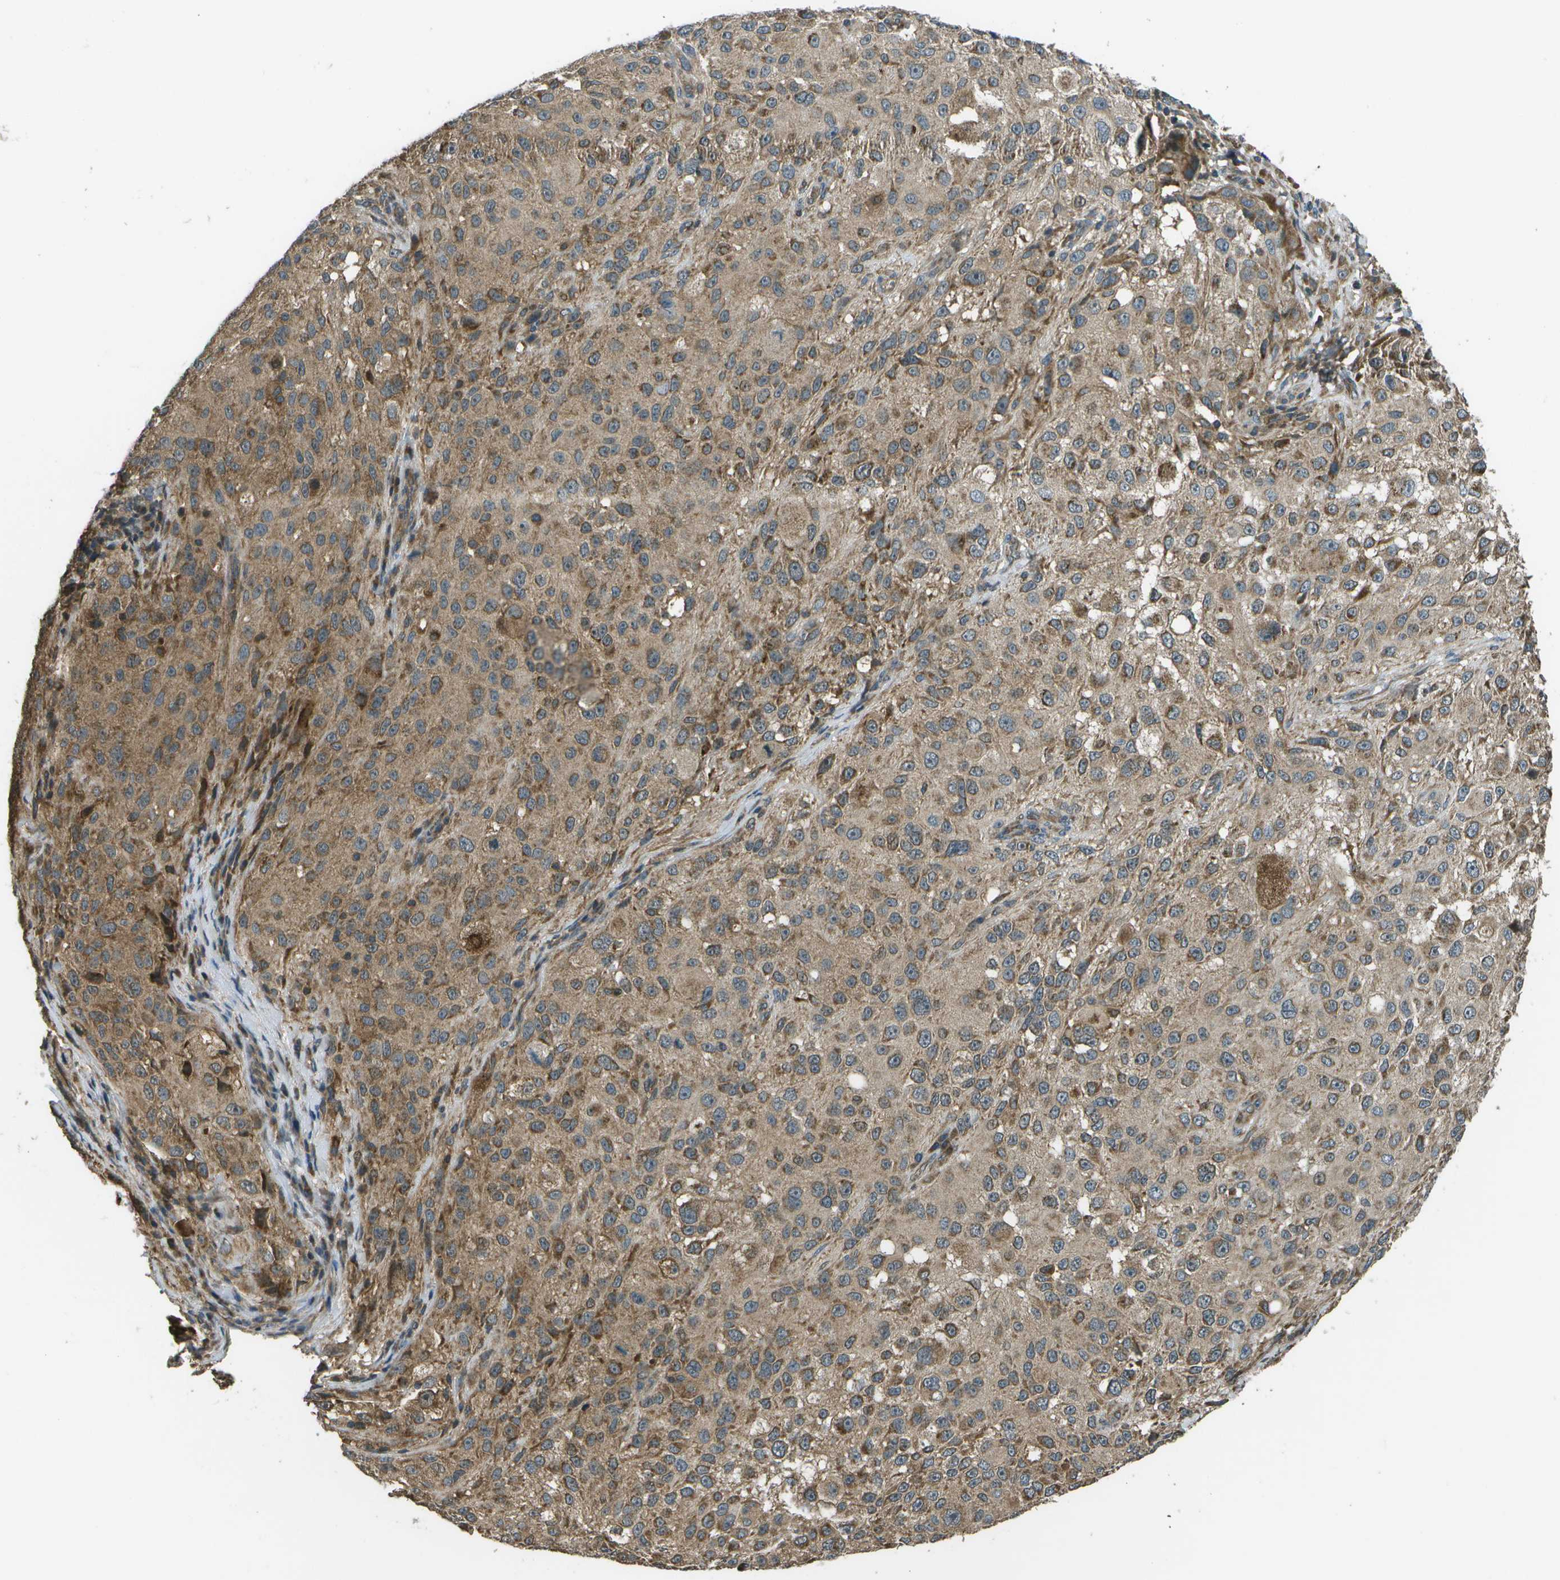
{"staining": {"intensity": "moderate", "quantity": ">75%", "location": "cytoplasmic/membranous"}, "tissue": "melanoma", "cell_type": "Tumor cells", "image_type": "cancer", "snomed": [{"axis": "morphology", "description": "Necrosis, NOS"}, {"axis": "morphology", "description": "Malignant melanoma, NOS"}, {"axis": "topography", "description": "Skin"}], "caption": "The image shows immunohistochemical staining of malignant melanoma. There is moderate cytoplasmic/membranous expression is present in approximately >75% of tumor cells.", "gene": "PLPBP", "patient": {"sex": "female", "age": 87}}